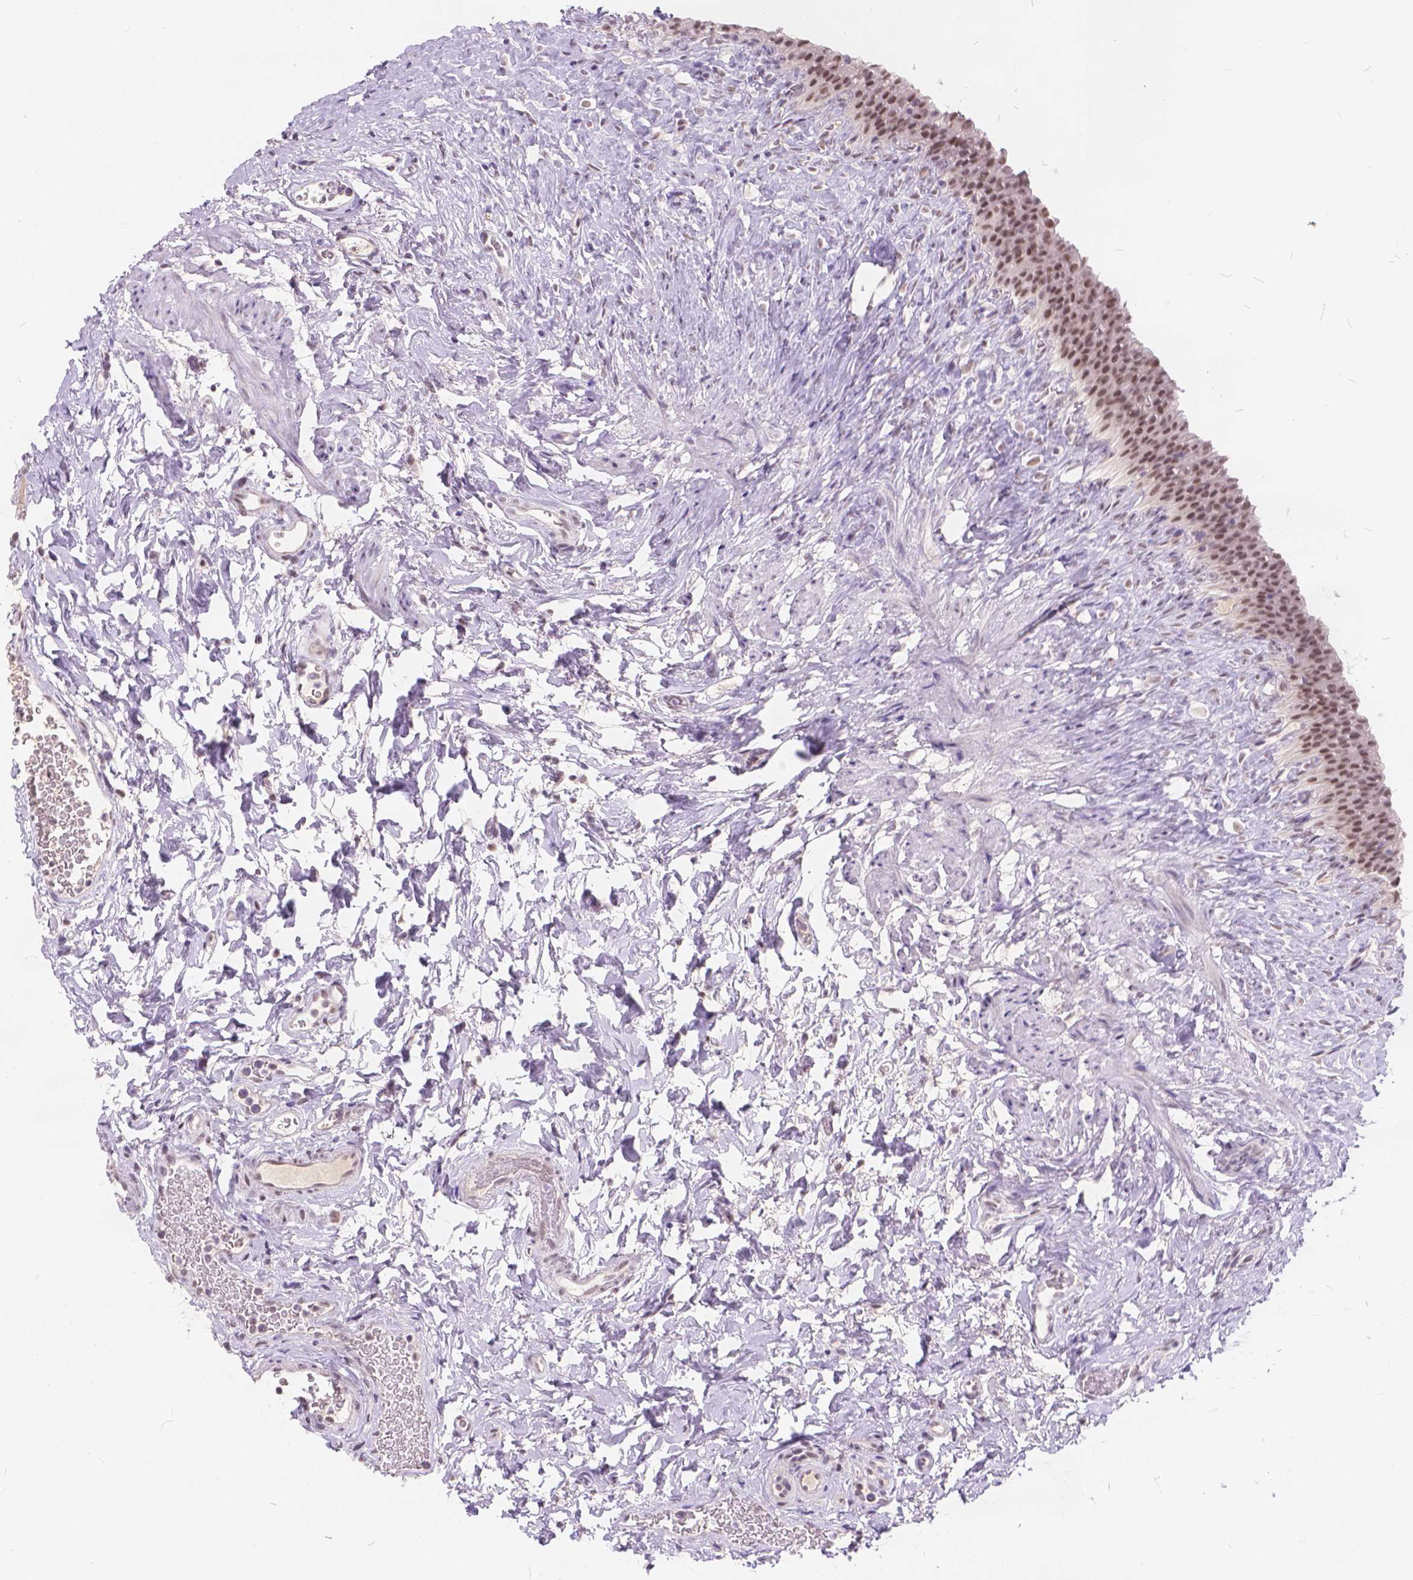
{"staining": {"intensity": "moderate", "quantity": ">75%", "location": "nuclear"}, "tissue": "urinary bladder", "cell_type": "Urothelial cells", "image_type": "normal", "snomed": [{"axis": "morphology", "description": "Normal tissue, NOS"}, {"axis": "topography", "description": "Urinary bladder"}], "caption": "Urinary bladder stained with DAB immunohistochemistry (IHC) shows medium levels of moderate nuclear staining in approximately >75% of urothelial cells. The staining is performed using DAB brown chromogen to label protein expression. The nuclei are counter-stained blue using hematoxylin.", "gene": "FAM53A", "patient": {"sex": "male", "age": 76}}